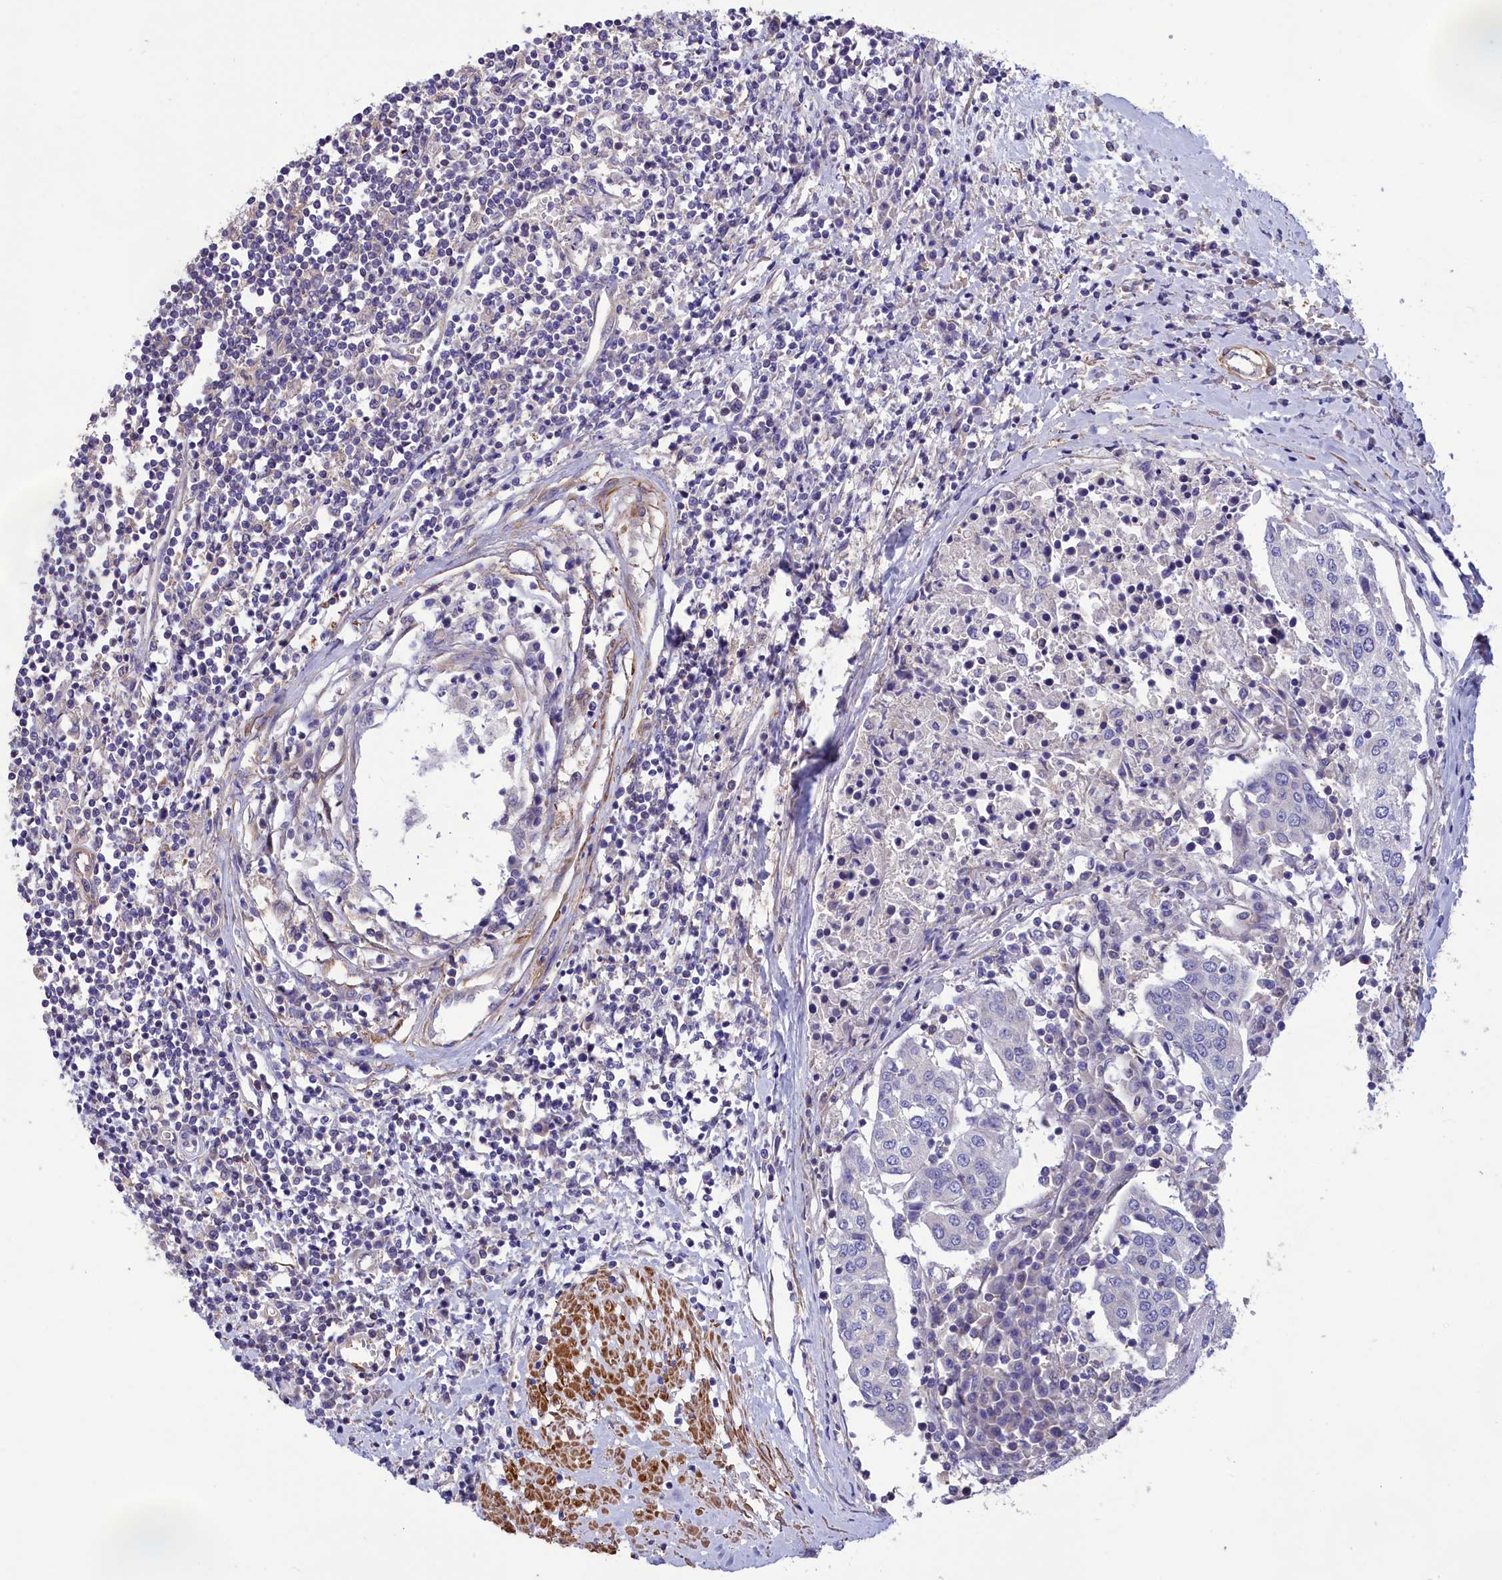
{"staining": {"intensity": "negative", "quantity": "none", "location": "none"}, "tissue": "urothelial cancer", "cell_type": "Tumor cells", "image_type": "cancer", "snomed": [{"axis": "morphology", "description": "Urothelial carcinoma, High grade"}, {"axis": "topography", "description": "Urinary bladder"}], "caption": "DAB immunohistochemical staining of human urothelial carcinoma (high-grade) reveals no significant staining in tumor cells.", "gene": "AMDHD2", "patient": {"sex": "female", "age": 85}}